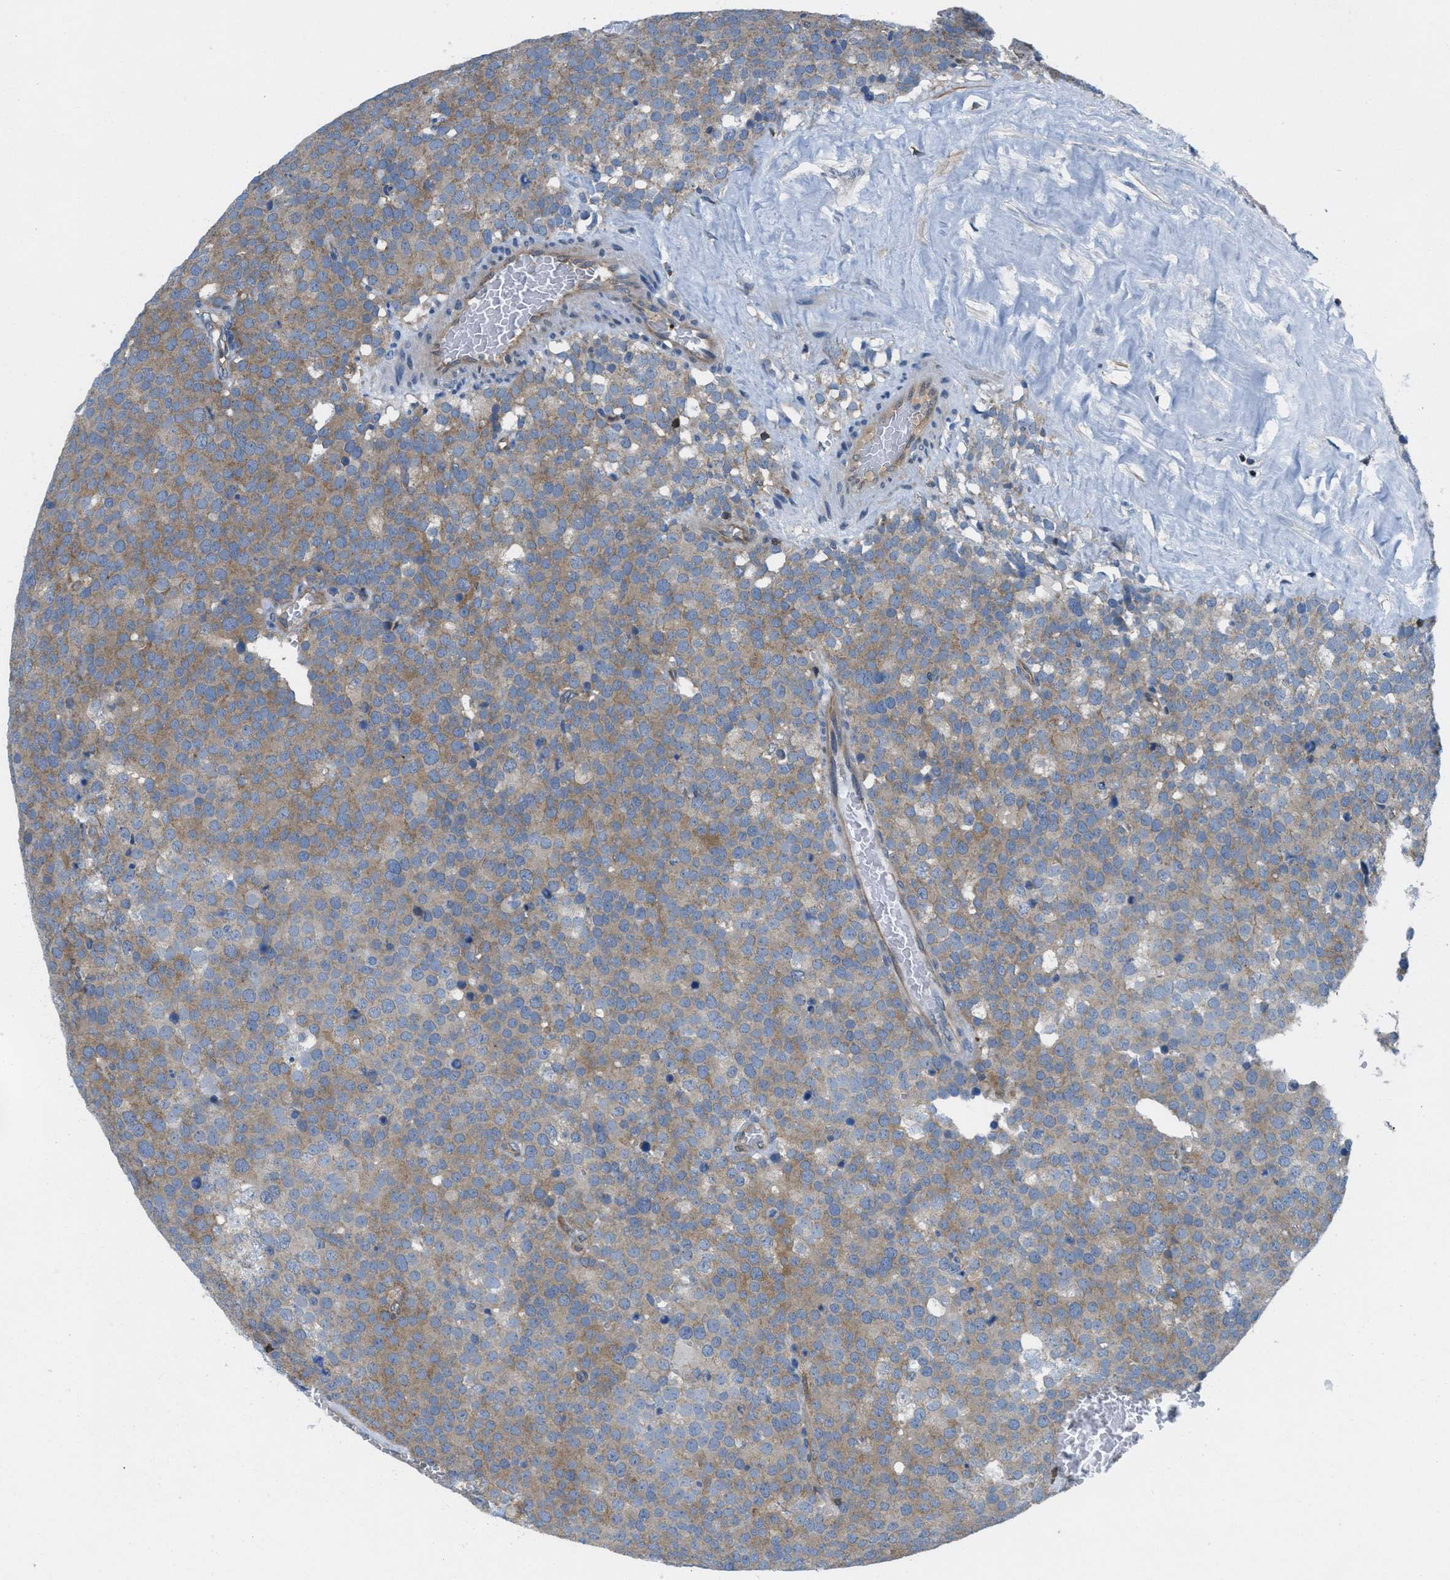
{"staining": {"intensity": "moderate", "quantity": ">75%", "location": "cytoplasmic/membranous"}, "tissue": "testis cancer", "cell_type": "Tumor cells", "image_type": "cancer", "snomed": [{"axis": "morphology", "description": "Normal tissue, NOS"}, {"axis": "morphology", "description": "Seminoma, NOS"}, {"axis": "topography", "description": "Testis"}], "caption": "IHC staining of seminoma (testis), which exhibits medium levels of moderate cytoplasmic/membranous expression in about >75% of tumor cells indicating moderate cytoplasmic/membranous protein staining. The staining was performed using DAB (brown) for protein detection and nuclei were counterstained in hematoxylin (blue).", "gene": "PIP5K1C", "patient": {"sex": "male", "age": 71}}